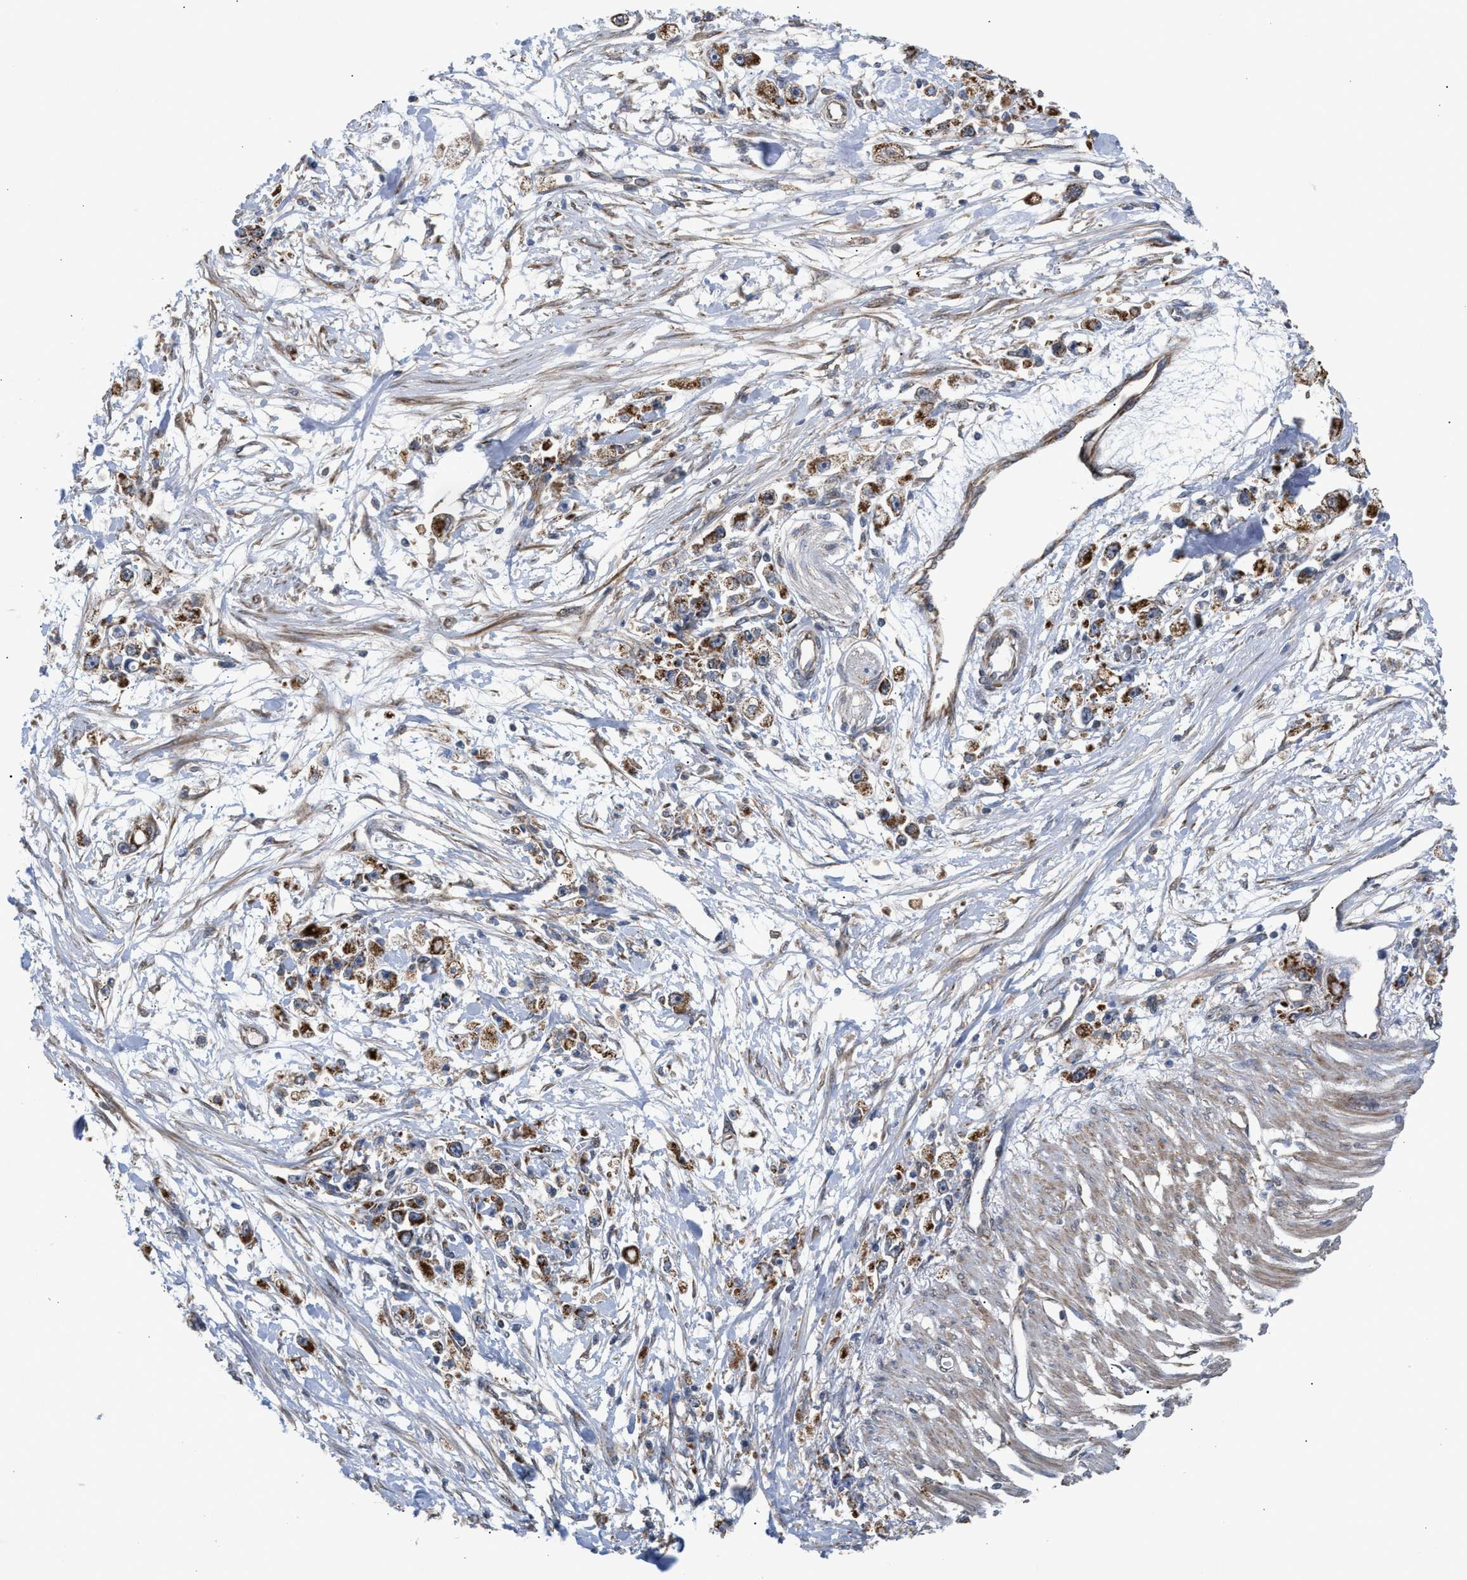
{"staining": {"intensity": "moderate", "quantity": ">75%", "location": "cytoplasmic/membranous"}, "tissue": "stomach cancer", "cell_type": "Tumor cells", "image_type": "cancer", "snomed": [{"axis": "morphology", "description": "Adenocarcinoma, NOS"}, {"axis": "topography", "description": "Stomach"}], "caption": "Tumor cells demonstrate moderate cytoplasmic/membranous expression in approximately >75% of cells in stomach cancer (adenocarcinoma).", "gene": "TACO1", "patient": {"sex": "female", "age": 59}}